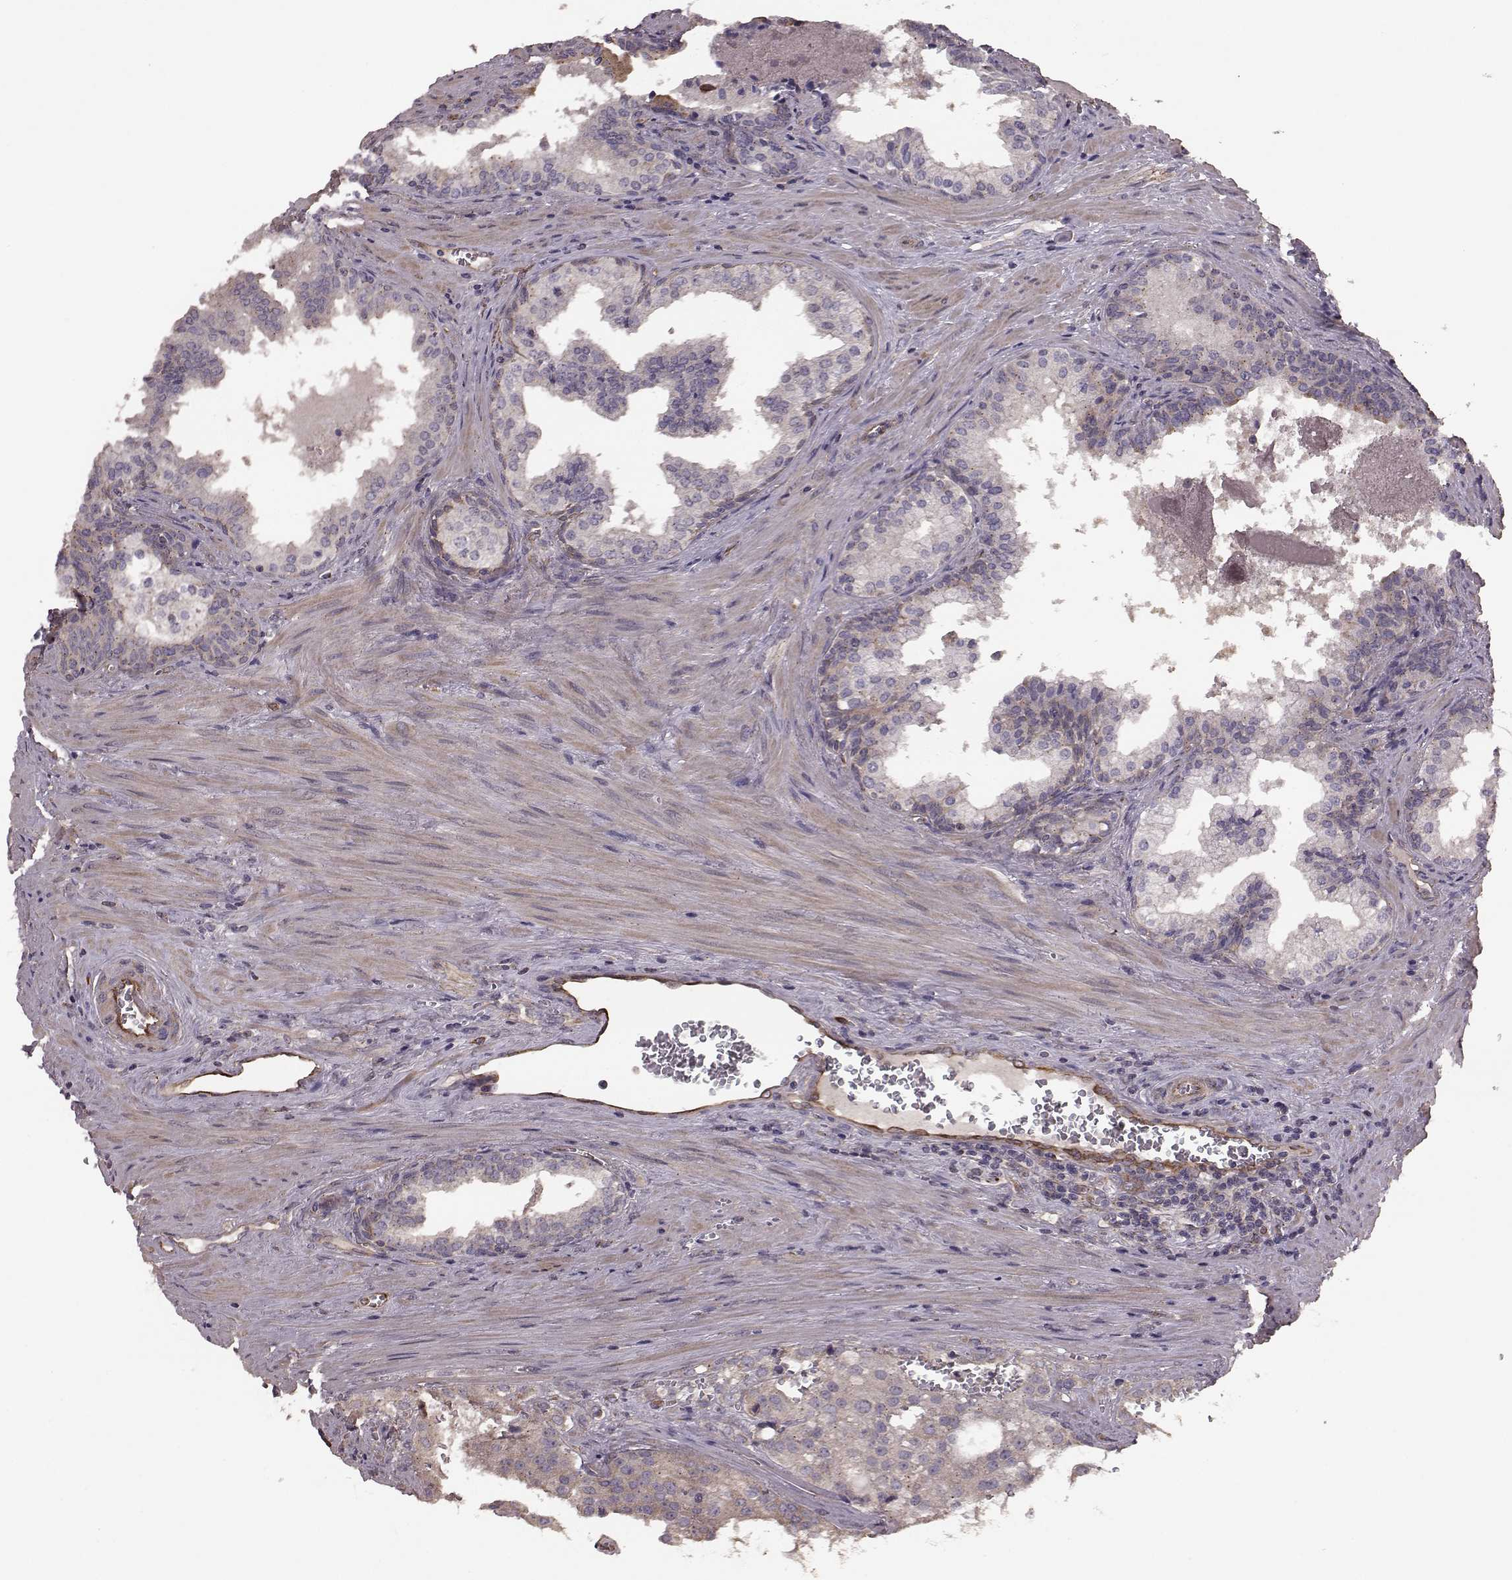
{"staining": {"intensity": "negative", "quantity": "none", "location": "none"}, "tissue": "prostate cancer", "cell_type": "Tumor cells", "image_type": "cancer", "snomed": [{"axis": "morphology", "description": "Adenocarcinoma, High grade"}, {"axis": "topography", "description": "Prostate"}], "caption": "Tumor cells are negative for brown protein staining in adenocarcinoma (high-grade) (prostate). The staining is performed using DAB brown chromogen with nuclei counter-stained in using hematoxylin.", "gene": "NTF3", "patient": {"sex": "male", "age": 68}}